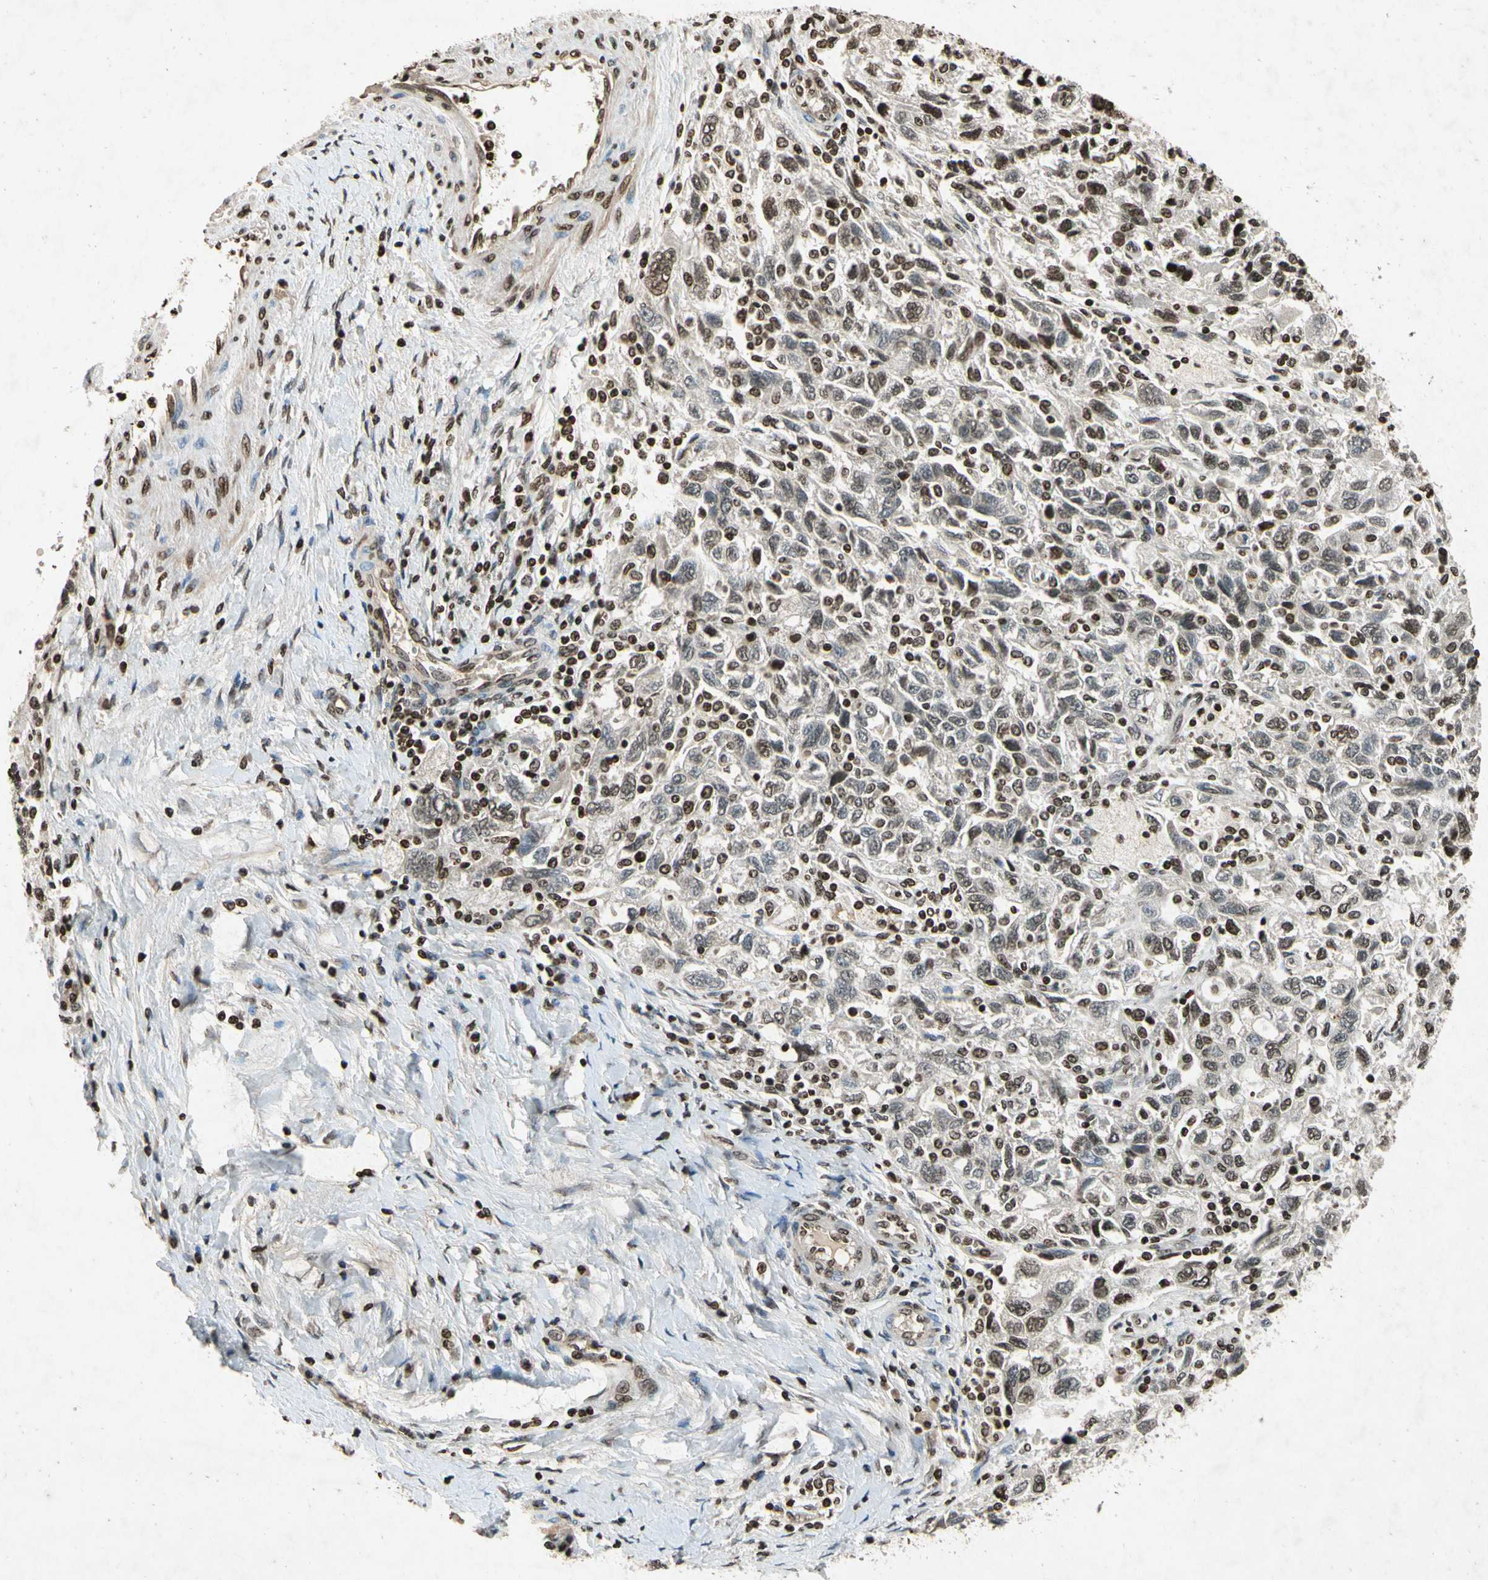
{"staining": {"intensity": "negative", "quantity": "none", "location": "none"}, "tissue": "ovarian cancer", "cell_type": "Tumor cells", "image_type": "cancer", "snomed": [{"axis": "morphology", "description": "Carcinoma, NOS"}, {"axis": "morphology", "description": "Cystadenocarcinoma, serous, NOS"}, {"axis": "topography", "description": "Ovary"}], "caption": "This photomicrograph is of ovarian cancer (serous cystadenocarcinoma) stained with immunohistochemistry (IHC) to label a protein in brown with the nuclei are counter-stained blue. There is no staining in tumor cells. (DAB immunohistochemistry visualized using brightfield microscopy, high magnification).", "gene": "HOXB3", "patient": {"sex": "female", "age": 69}}